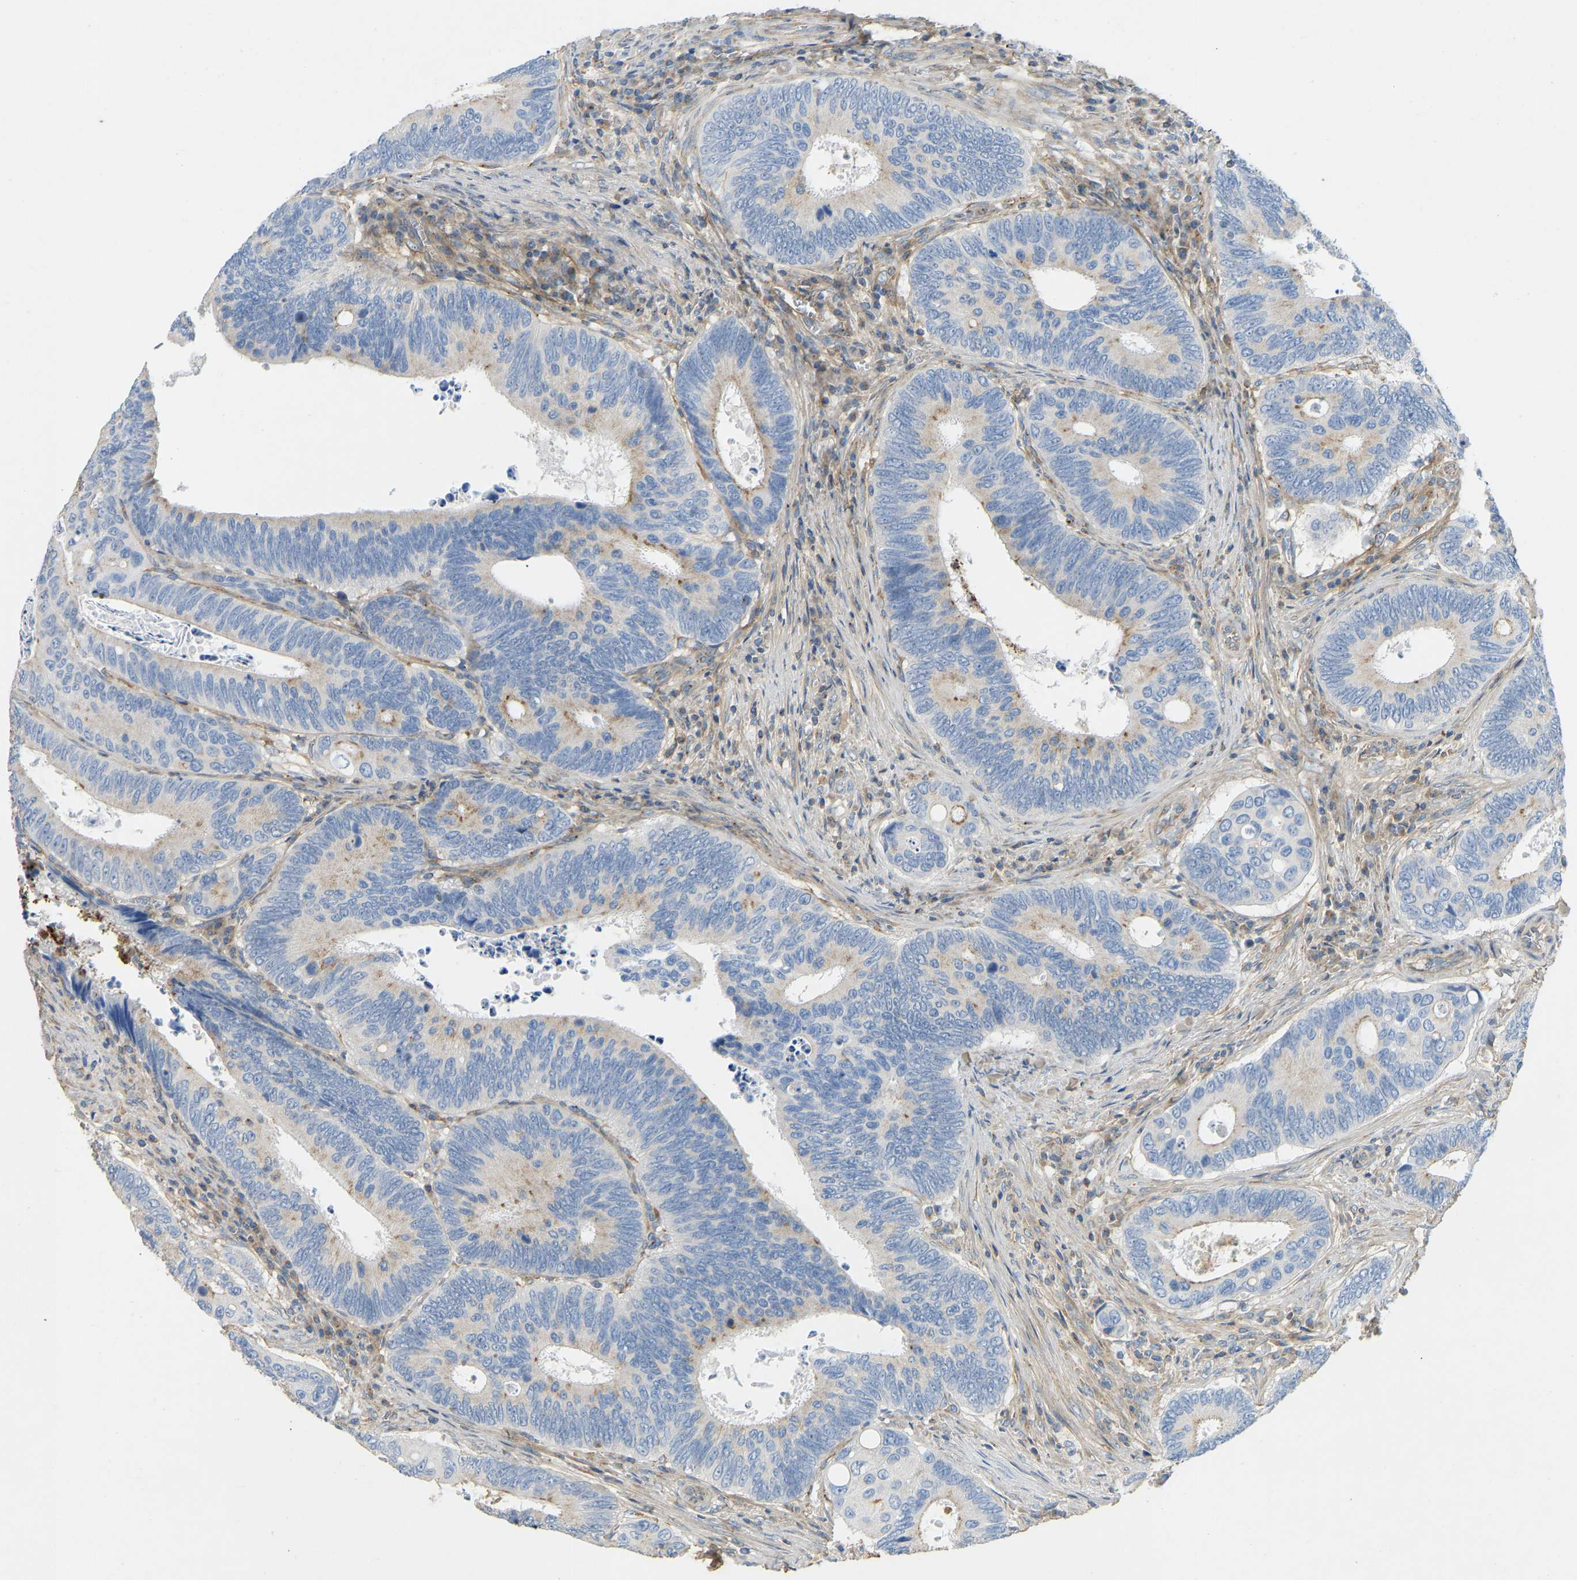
{"staining": {"intensity": "moderate", "quantity": "<25%", "location": "cytoplasmic/membranous"}, "tissue": "colorectal cancer", "cell_type": "Tumor cells", "image_type": "cancer", "snomed": [{"axis": "morphology", "description": "Inflammation, NOS"}, {"axis": "morphology", "description": "Adenocarcinoma, NOS"}, {"axis": "topography", "description": "Colon"}], "caption": "Immunohistochemistry (IHC) of adenocarcinoma (colorectal) exhibits low levels of moderate cytoplasmic/membranous positivity in approximately <25% of tumor cells. Immunohistochemistry stains the protein of interest in brown and the nuclei are stained blue.", "gene": "TECTA", "patient": {"sex": "male", "age": 72}}